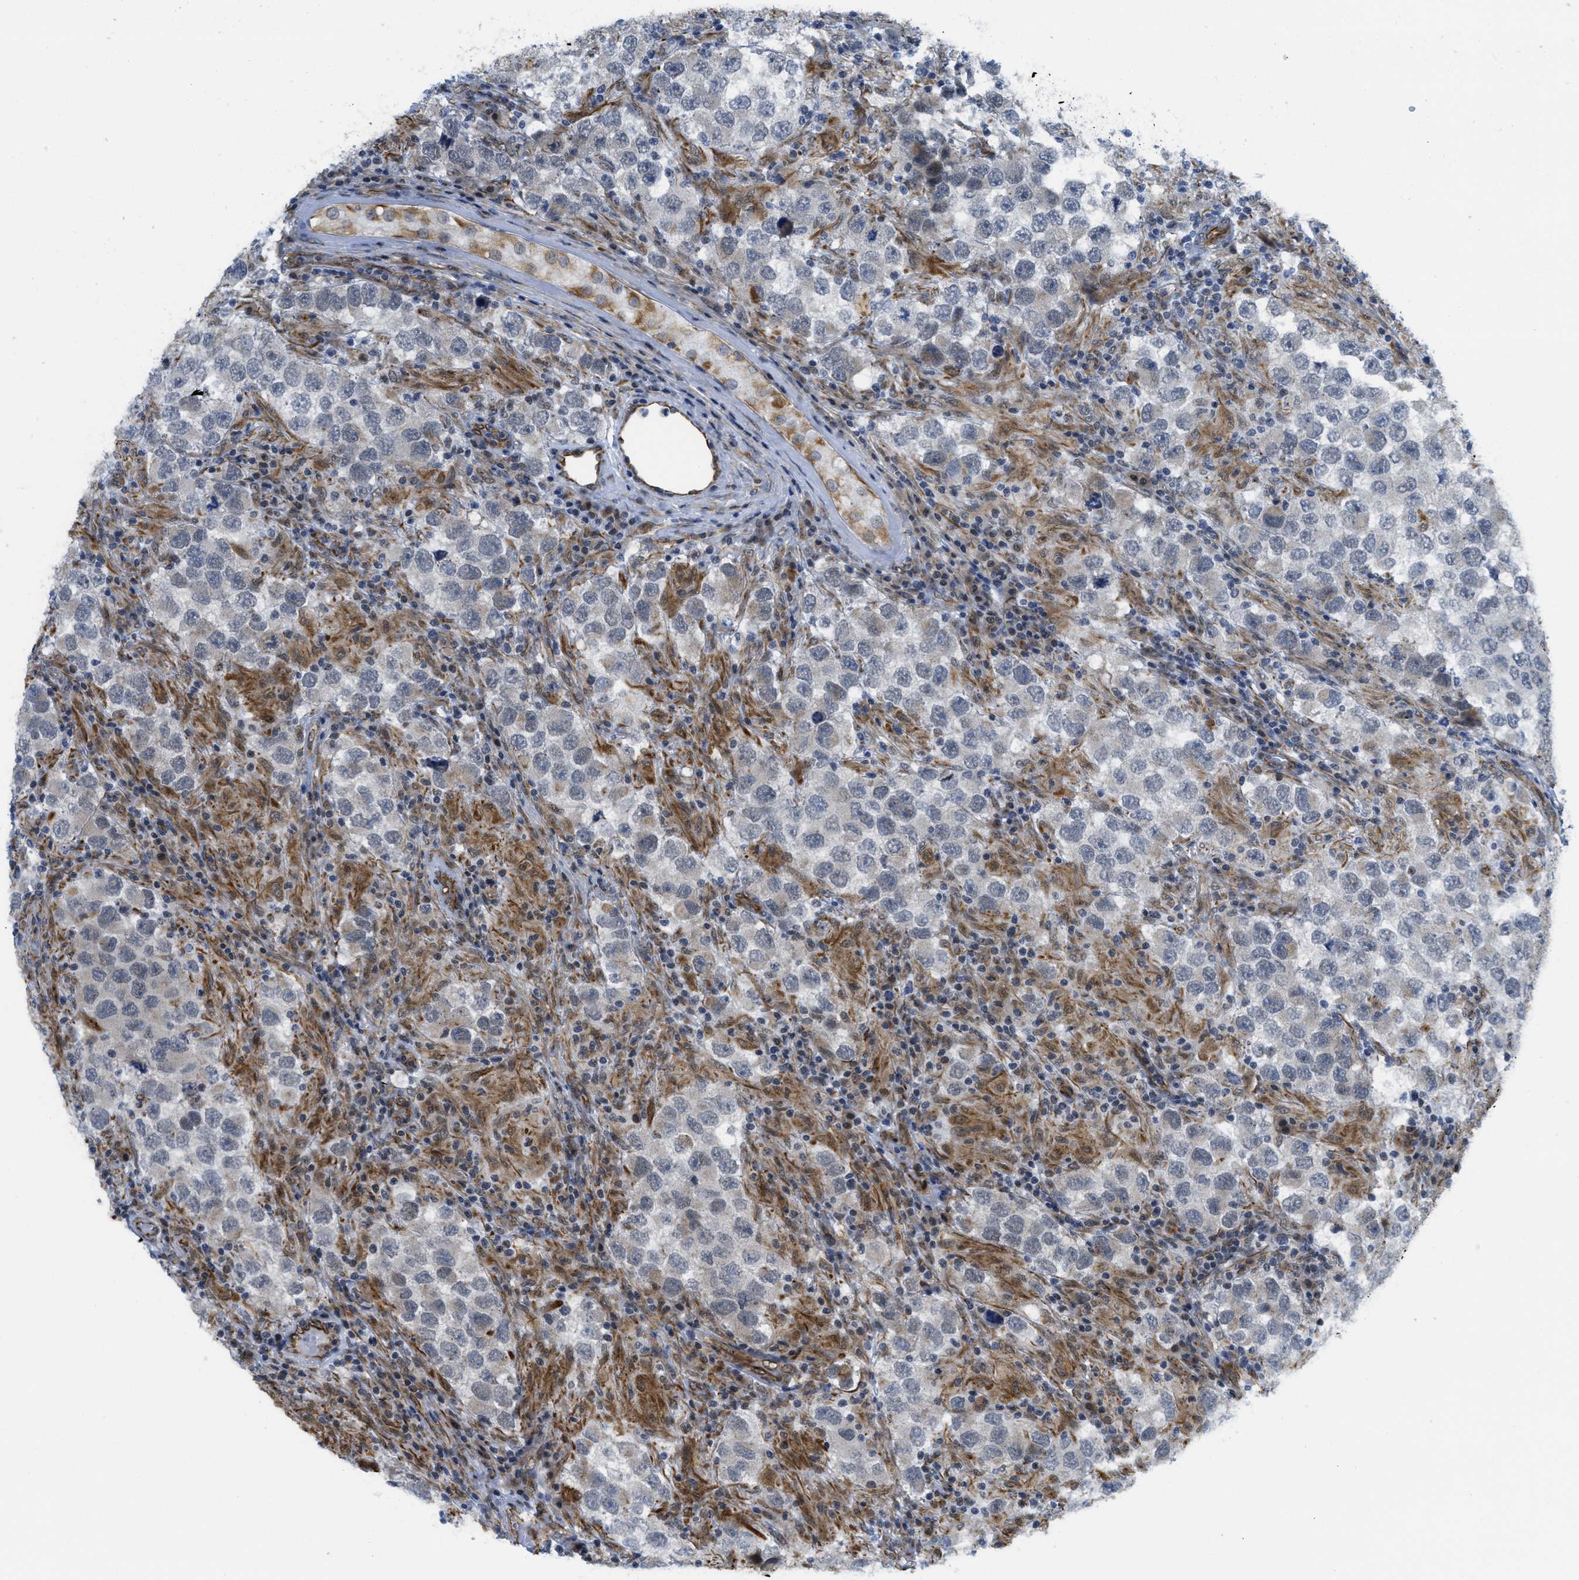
{"staining": {"intensity": "weak", "quantity": "<25%", "location": "nuclear"}, "tissue": "testis cancer", "cell_type": "Tumor cells", "image_type": "cancer", "snomed": [{"axis": "morphology", "description": "Carcinoma, Embryonal, NOS"}, {"axis": "topography", "description": "Testis"}], "caption": "Immunohistochemistry (IHC) histopathology image of neoplastic tissue: embryonal carcinoma (testis) stained with DAB (3,3'-diaminobenzidine) shows no significant protein staining in tumor cells. The staining was performed using DAB (3,3'-diaminobenzidine) to visualize the protein expression in brown, while the nuclei were stained in blue with hematoxylin (Magnification: 20x).", "gene": "LRRC8B", "patient": {"sex": "male", "age": 21}}